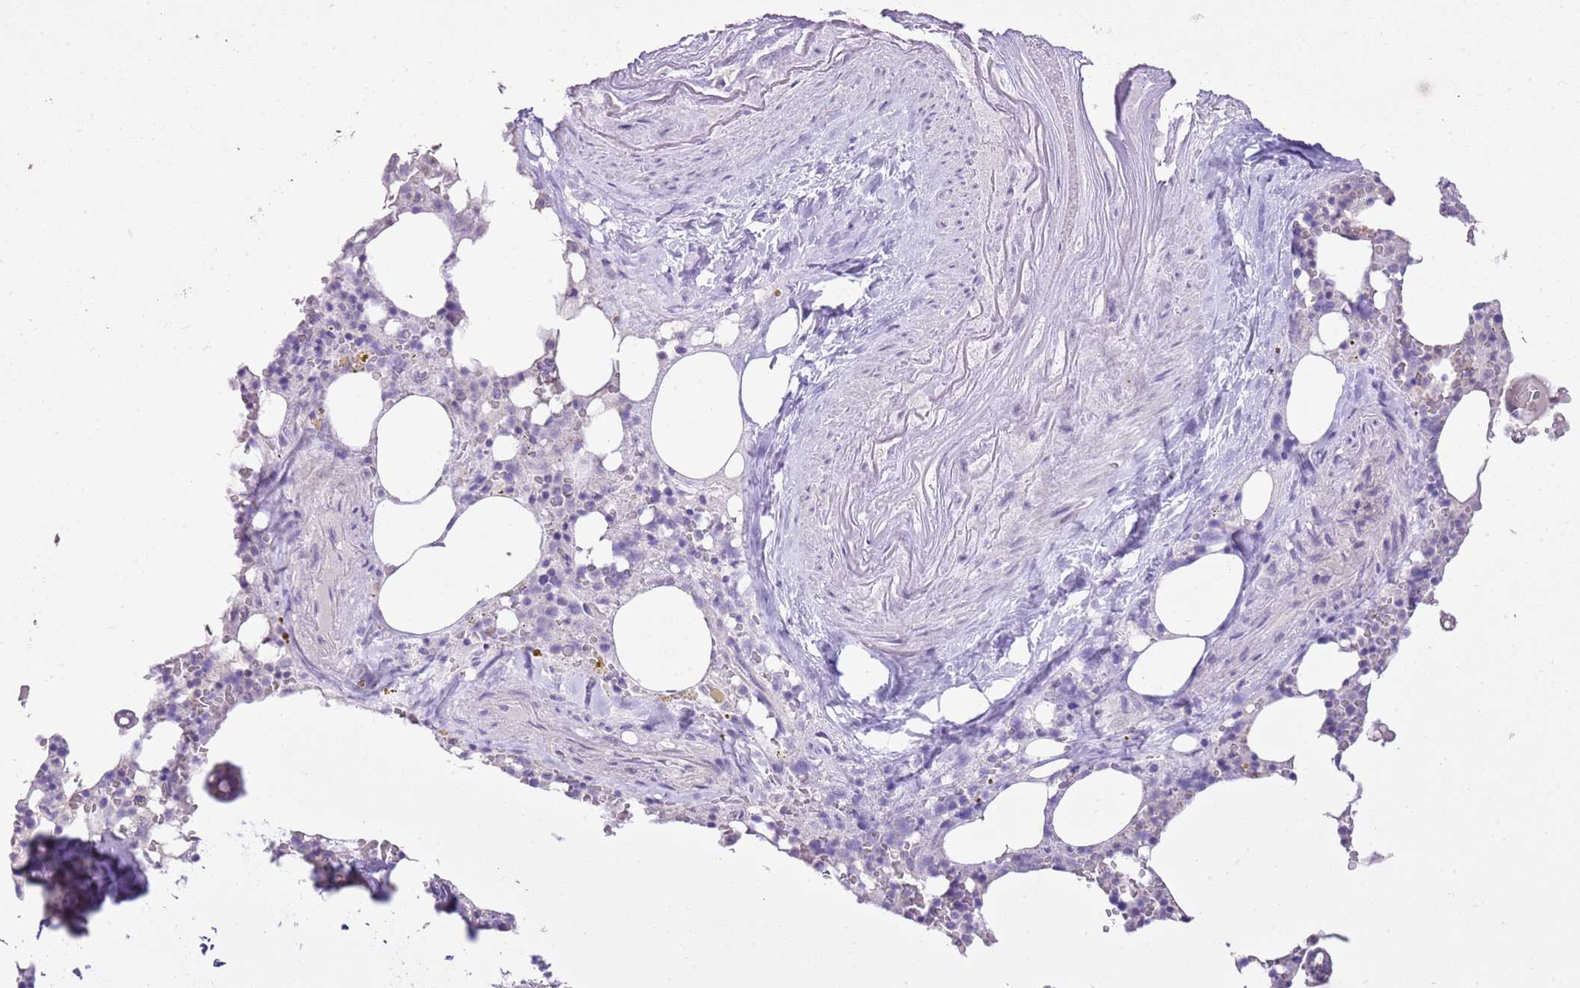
{"staining": {"intensity": "negative", "quantity": "none", "location": "none"}, "tissue": "bone marrow", "cell_type": "Hematopoietic cells", "image_type": "normal", "snomed": [{"axis": "morphology", "description": "Normal tissue, NOS"}, {"axis": "topography", "description": "Bone marrow"}], "caption": "This is an IHC photomicrograph of benign human bone marrow. There is no staining in hematopoietic cells.", "gene": "XPO7", "patient": {"sex": "male", "age": 64}}